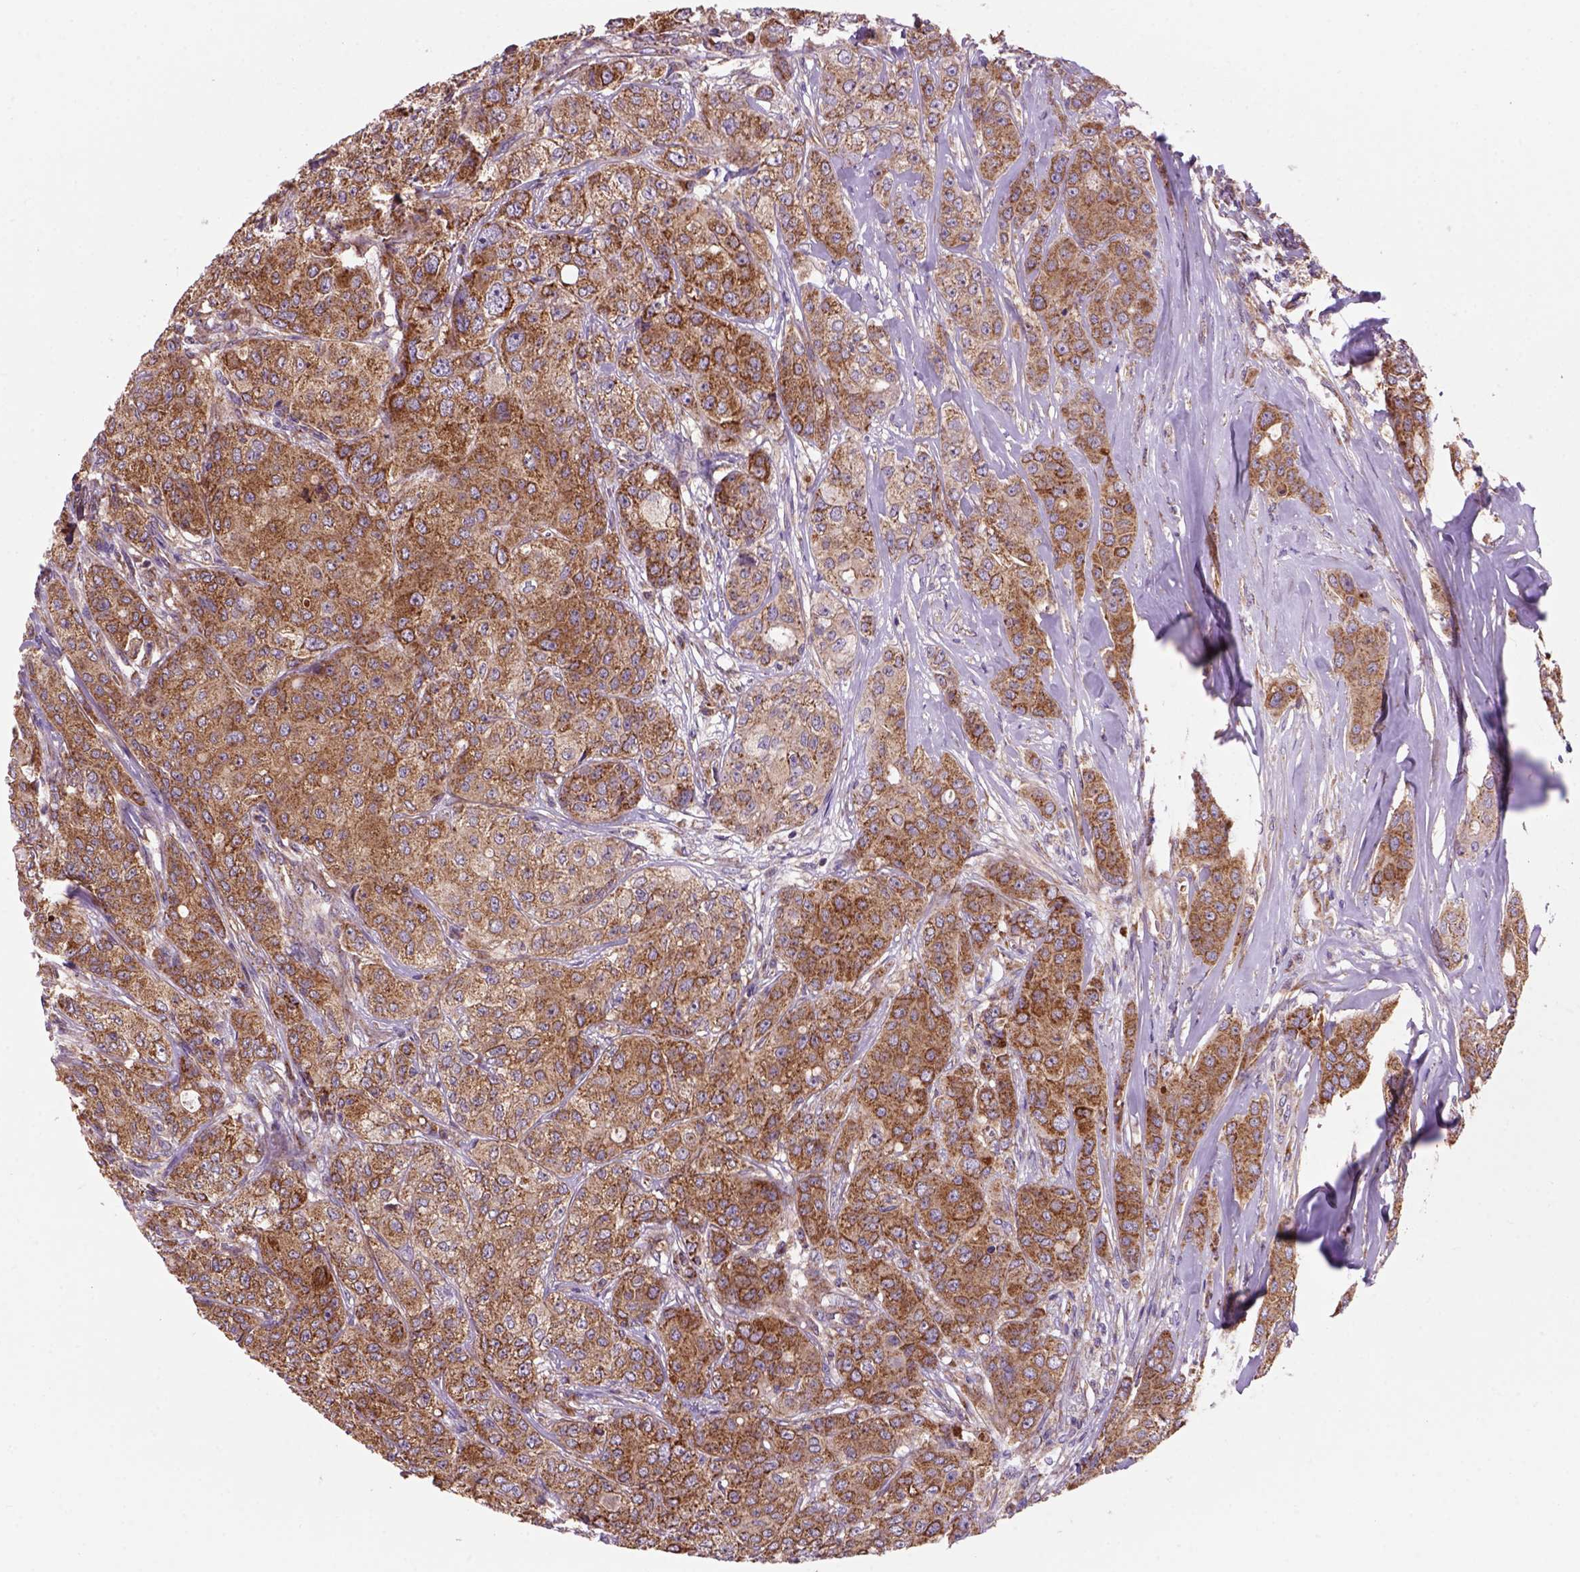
{"staining": {"intensity": "strong", "quantity": "<25%", "location": "cytoplasmic/membranous"}, "tissue": "breast cancer", "cell_type": "Tumor cells", "image_type": "cancer", "snomed": [{"axis": "morphology", "description": "Duct carcinoma"}, {"axis": "topography", "description": "Breast"}], "caption": "Immunohistochemical staining of breast intraductal carcinoma reveals strong cytoplasmic/membranous protein expression in about <25% of tumor cells.", "gene": "WARS2", "patient": {"sex": "female", "age": 43}}